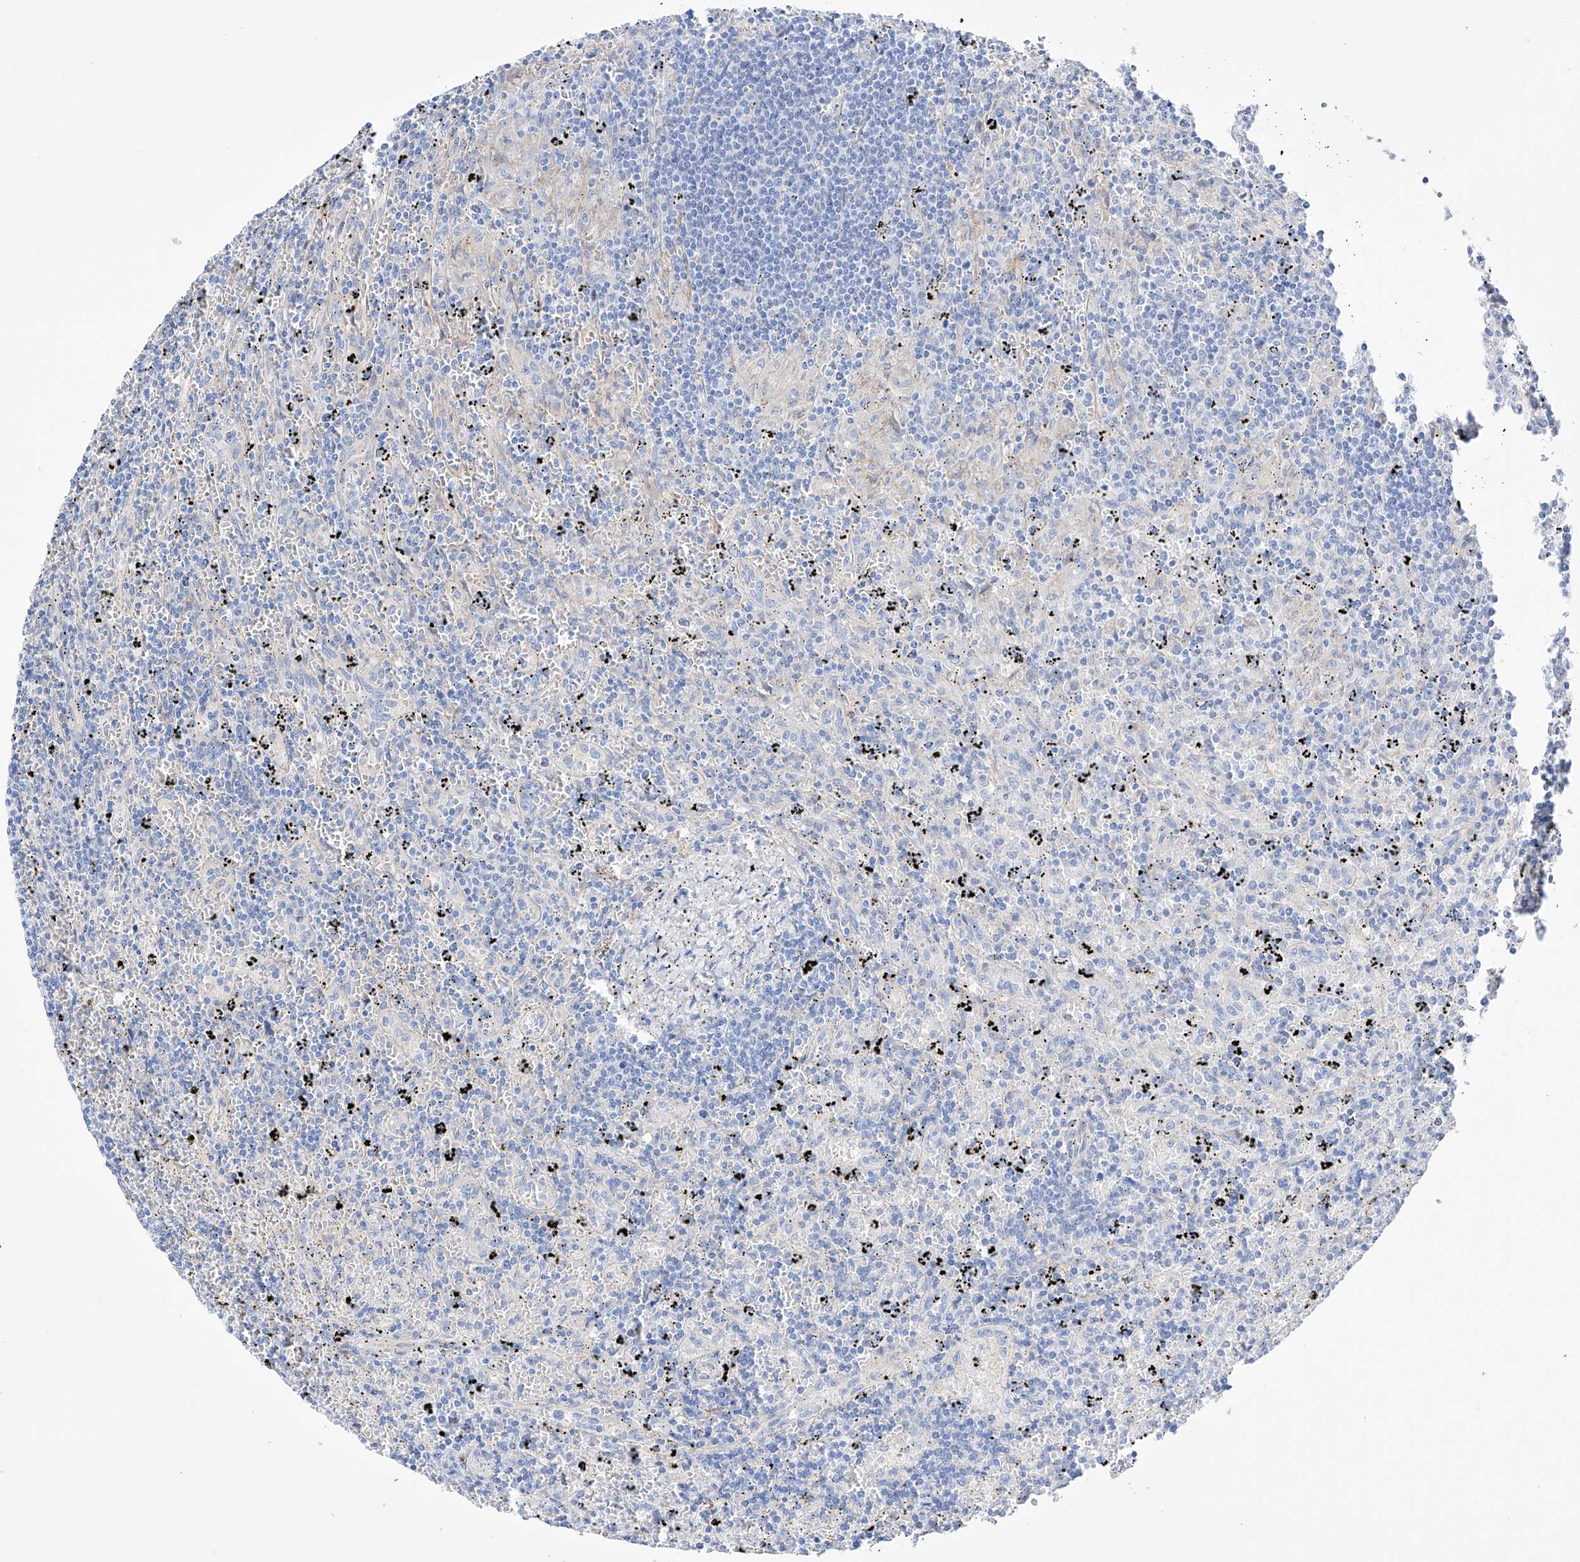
{"staining": {"intensity": "negative", "quantity": "none", "location": "none"}, "tissue": "lymphoma", "cell_type": "Tumor cells", "image_type": "cancer", "snomed": [{"axis": "morphology", "description": "Malignant lymphoma, non-Hodgkin's type, Low grade"}, {"axis": "topography", "description": "Spleen"}], "caption": "This is an IHC histopathology image of lymphoma. There is no positivity in tumor cells.", "gene": "ZNF653", "patient": {"sex": "male", "age": 76}}